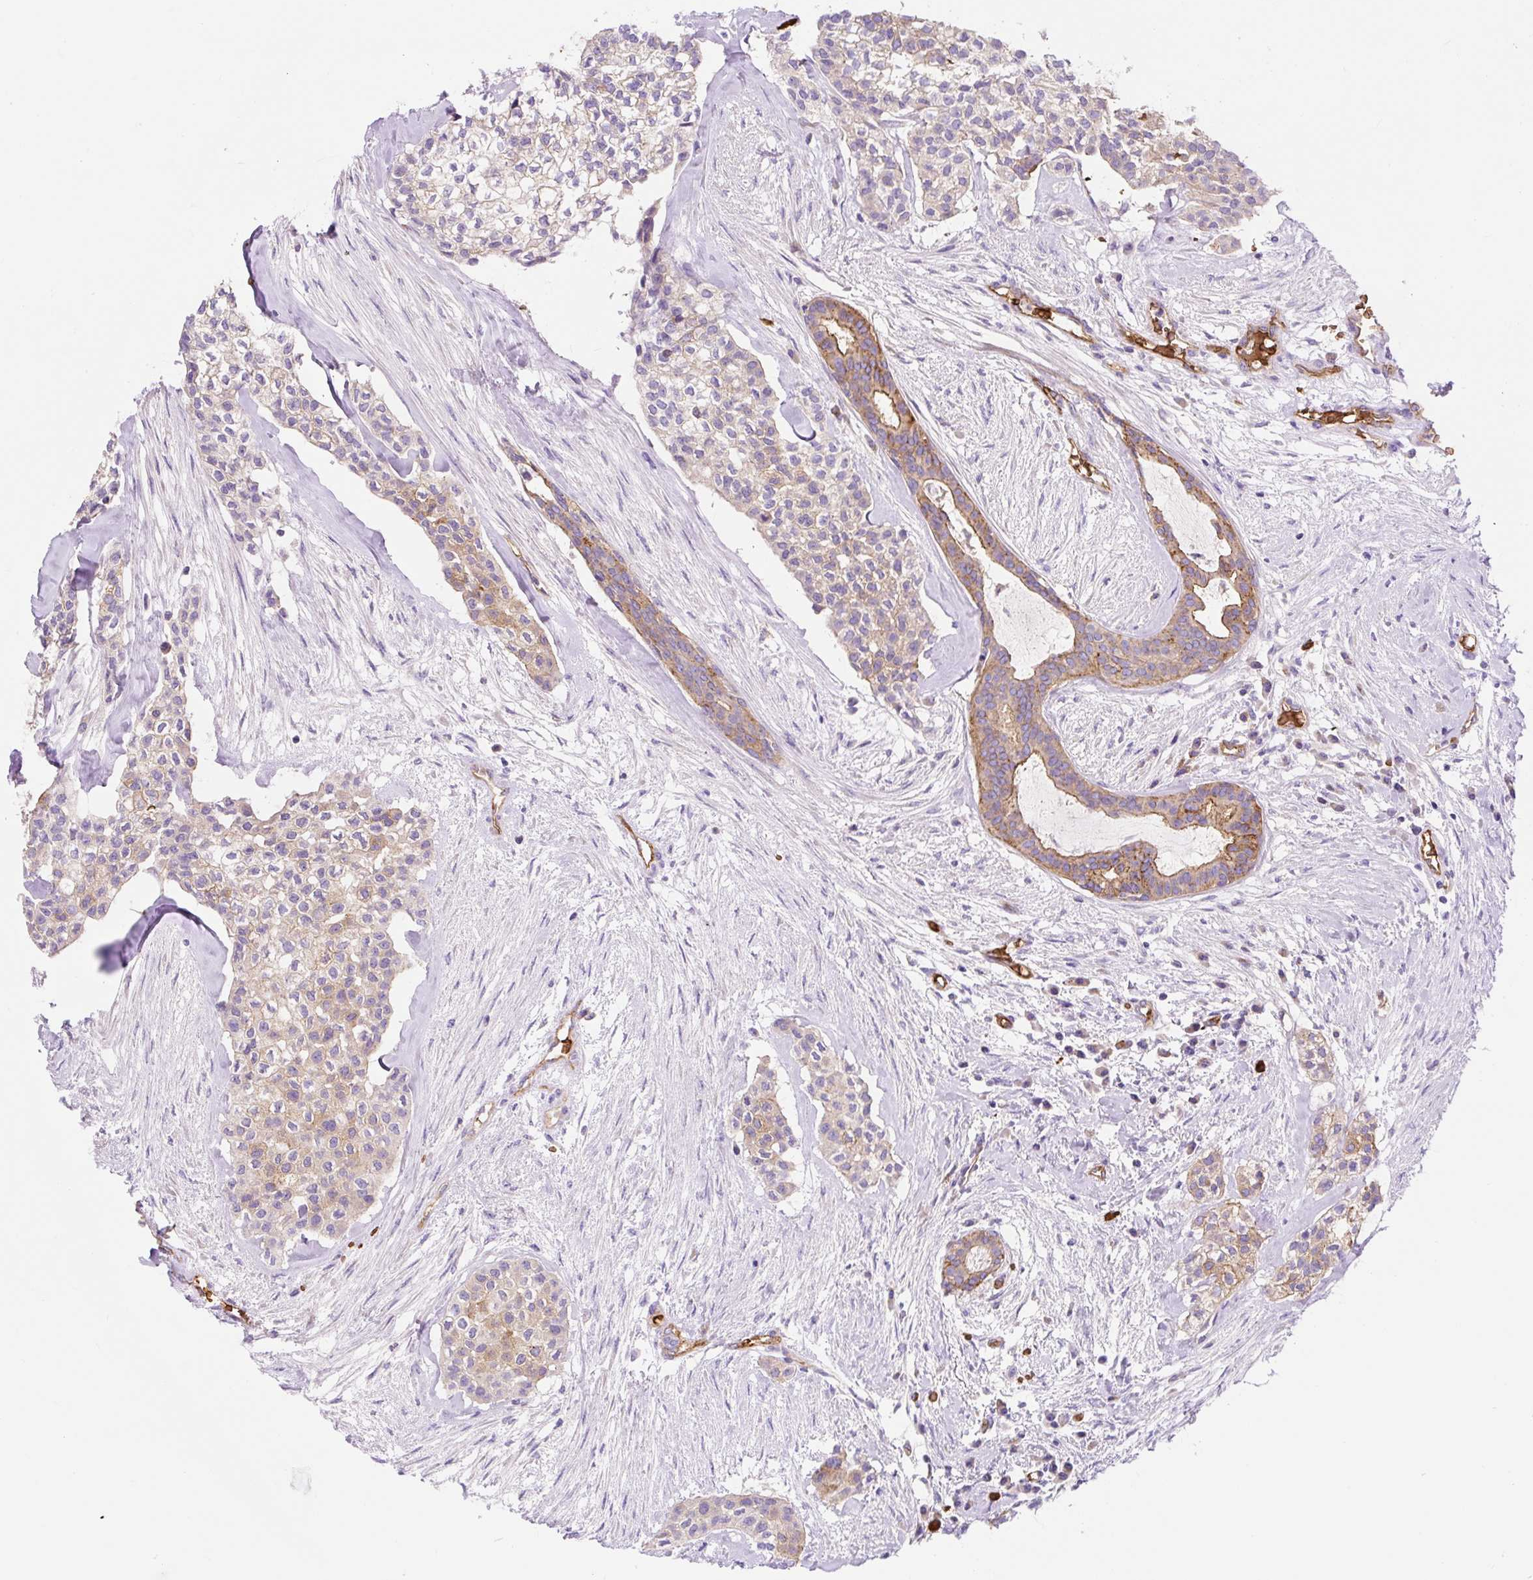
{"staining": {"intensity": "weak", "quantity": ">75%", "location": "cytoplasmic/membranous"}, "tissue": "head and neck cancer", "cell_type": "Tumor cells", "image_type": "cancer", "snomed": [{"axis": "morphology", "description": "Adenocarcinoma, NOS"}, {"axis": "topography", "description": "Head-Neck"}], "caption": "Head and neck adenocarcinoma tissue reveals weak cytoplasmic/membranous expression in approximately >75% of tumor cells, visualized by immunohistochemistry.", "gene": "HIP1R", "patient": {"sex": "male", "age": 81}}